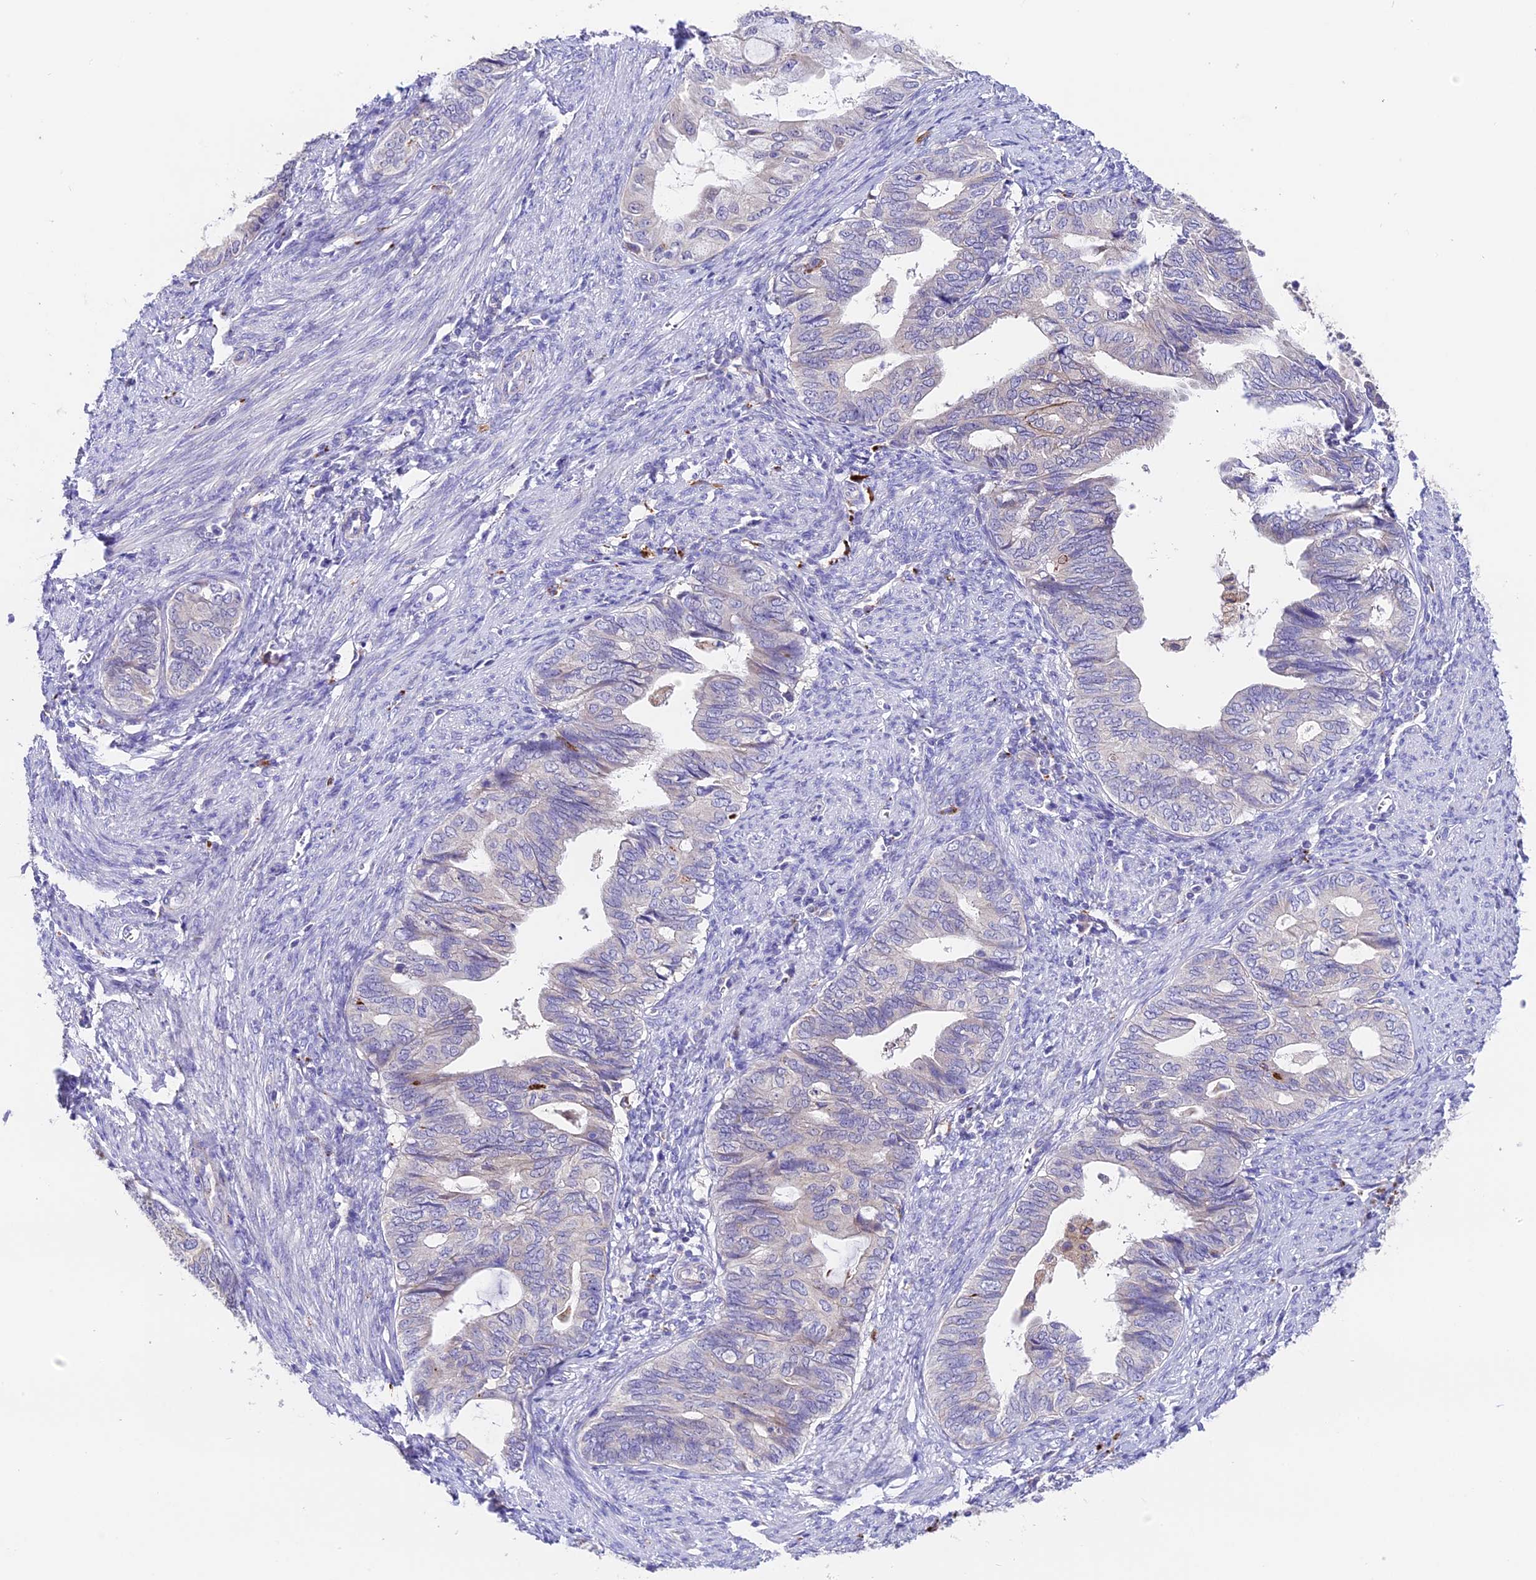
{"staining": {"intensity": "negative", "quantity": "none", "location": "none"}, "tissue": "endometrial cancer", "cell_type": "Tumor cells", "image_type": "cancer", "snomed": [{"axis": "morphology", "description": "Adenocarcinoma, NOS"}, {"axis": "topography", "description": "Endometrium"}], "caption": "Immunohistochemistry micrograph of neoplastic tissue: human adenocarcinoma (endometrial) stained with DAB reveals no significant protein positivity in tumor cells. Nuclei are stained in blue.", "gene": "LYPD6", "patient": {"sex": "female", "age": 86}}